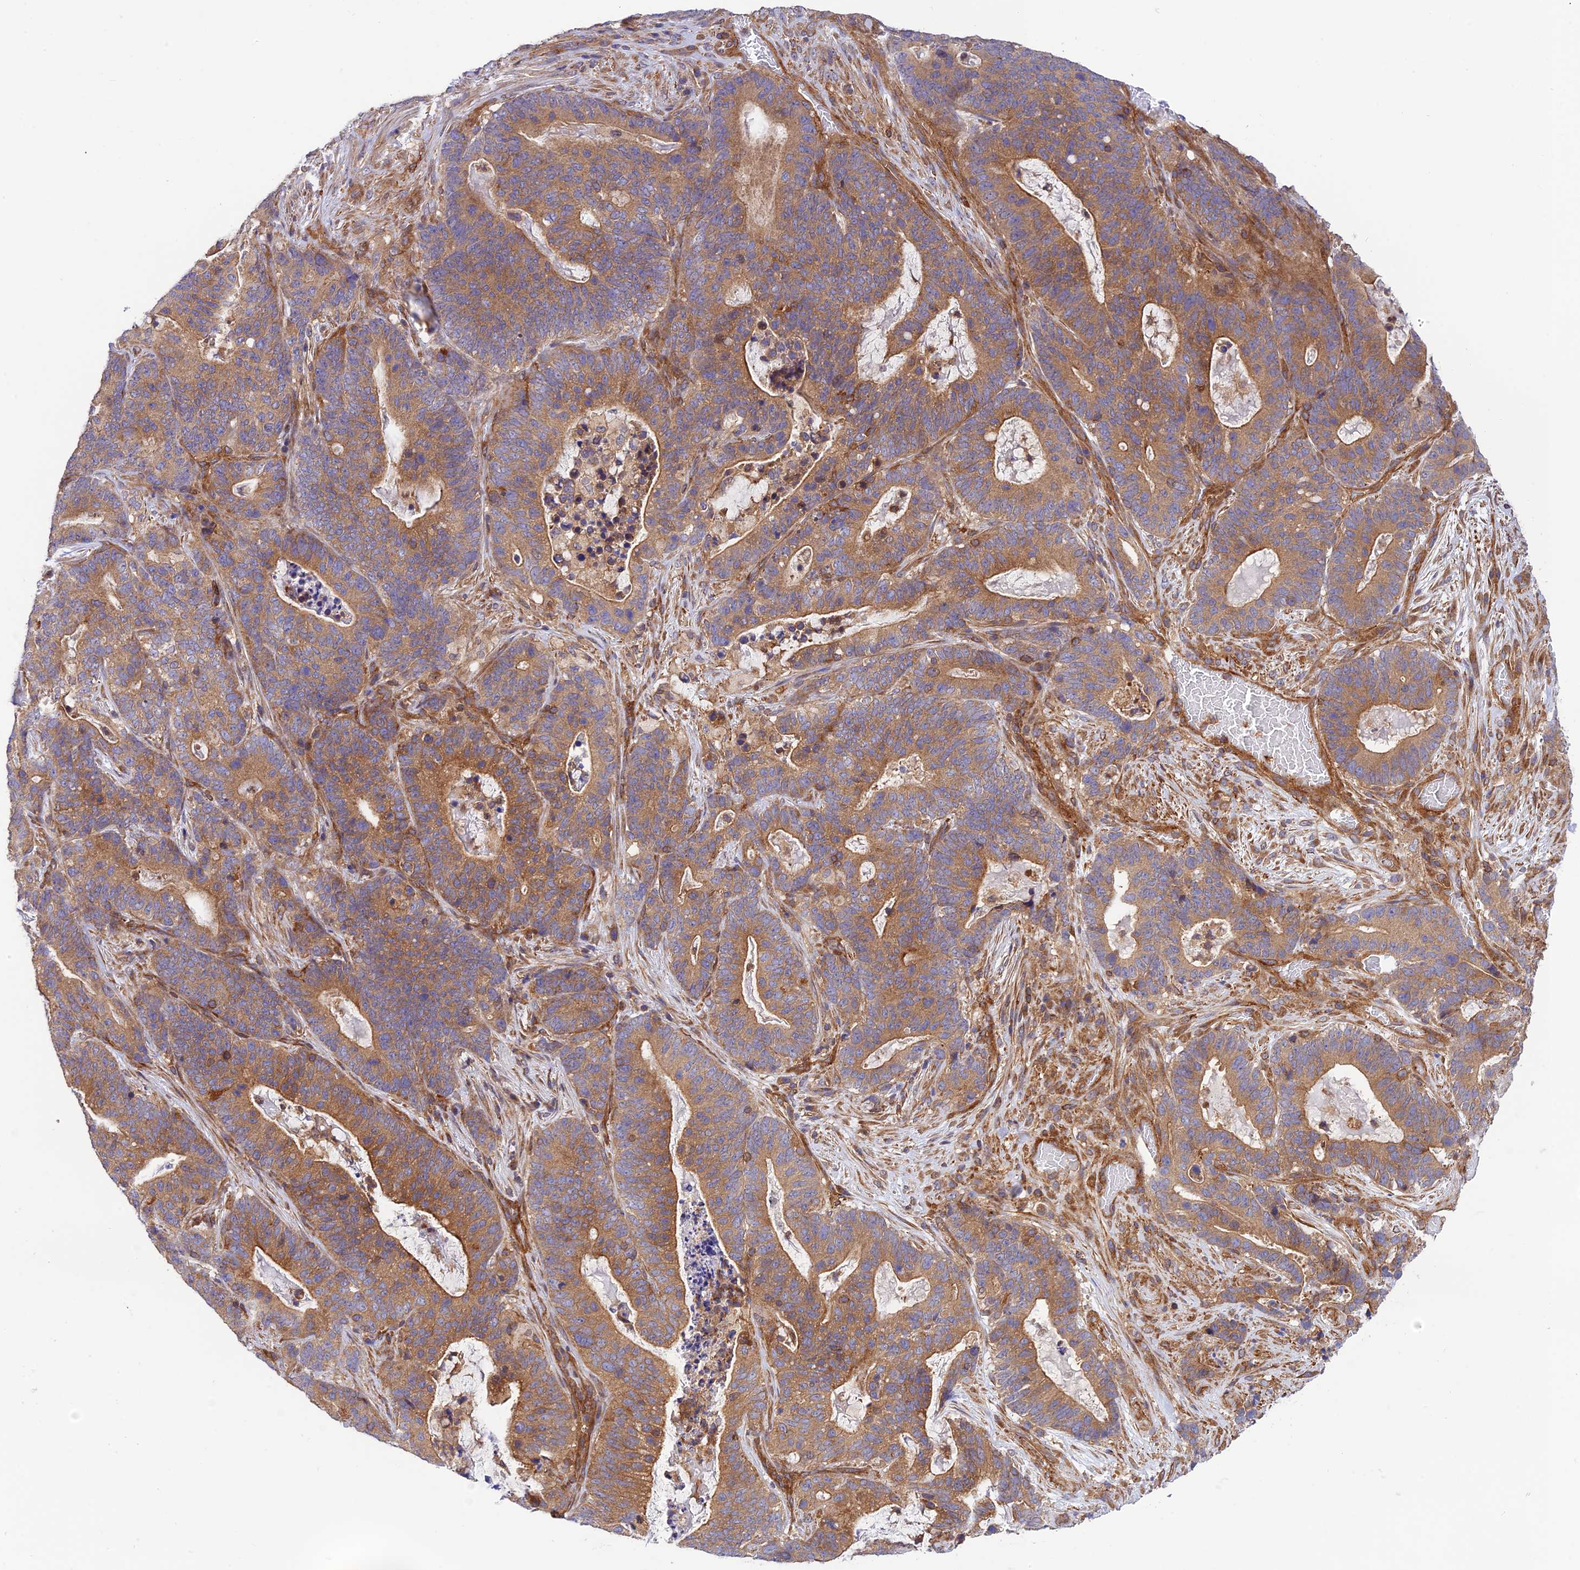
{"staining": {"intensity": "moderate", "quantity": ">75%", "location": "cytoplasmic/membranous"}, "tissue": "stomach cancer", "cell_type": "Tumor cells", "image_type": "cancer", "snomed": [{"axis": "morphology", "description": "Normal tissue, NOS"}, {"axis": "morphology", "description": "Adenocarcinoma, NOS"}, {"axis": "topography", "description": "Stomach"}], "caption": "Immunohistochemical staining of human adenocarcinoma (stomach) demonstrates moderate cytoplasmic/membranous protein staining in approximately >75% of tumor cells.", "gene": "EVI5L", "patient": {"sex": "female", "age": 64}}